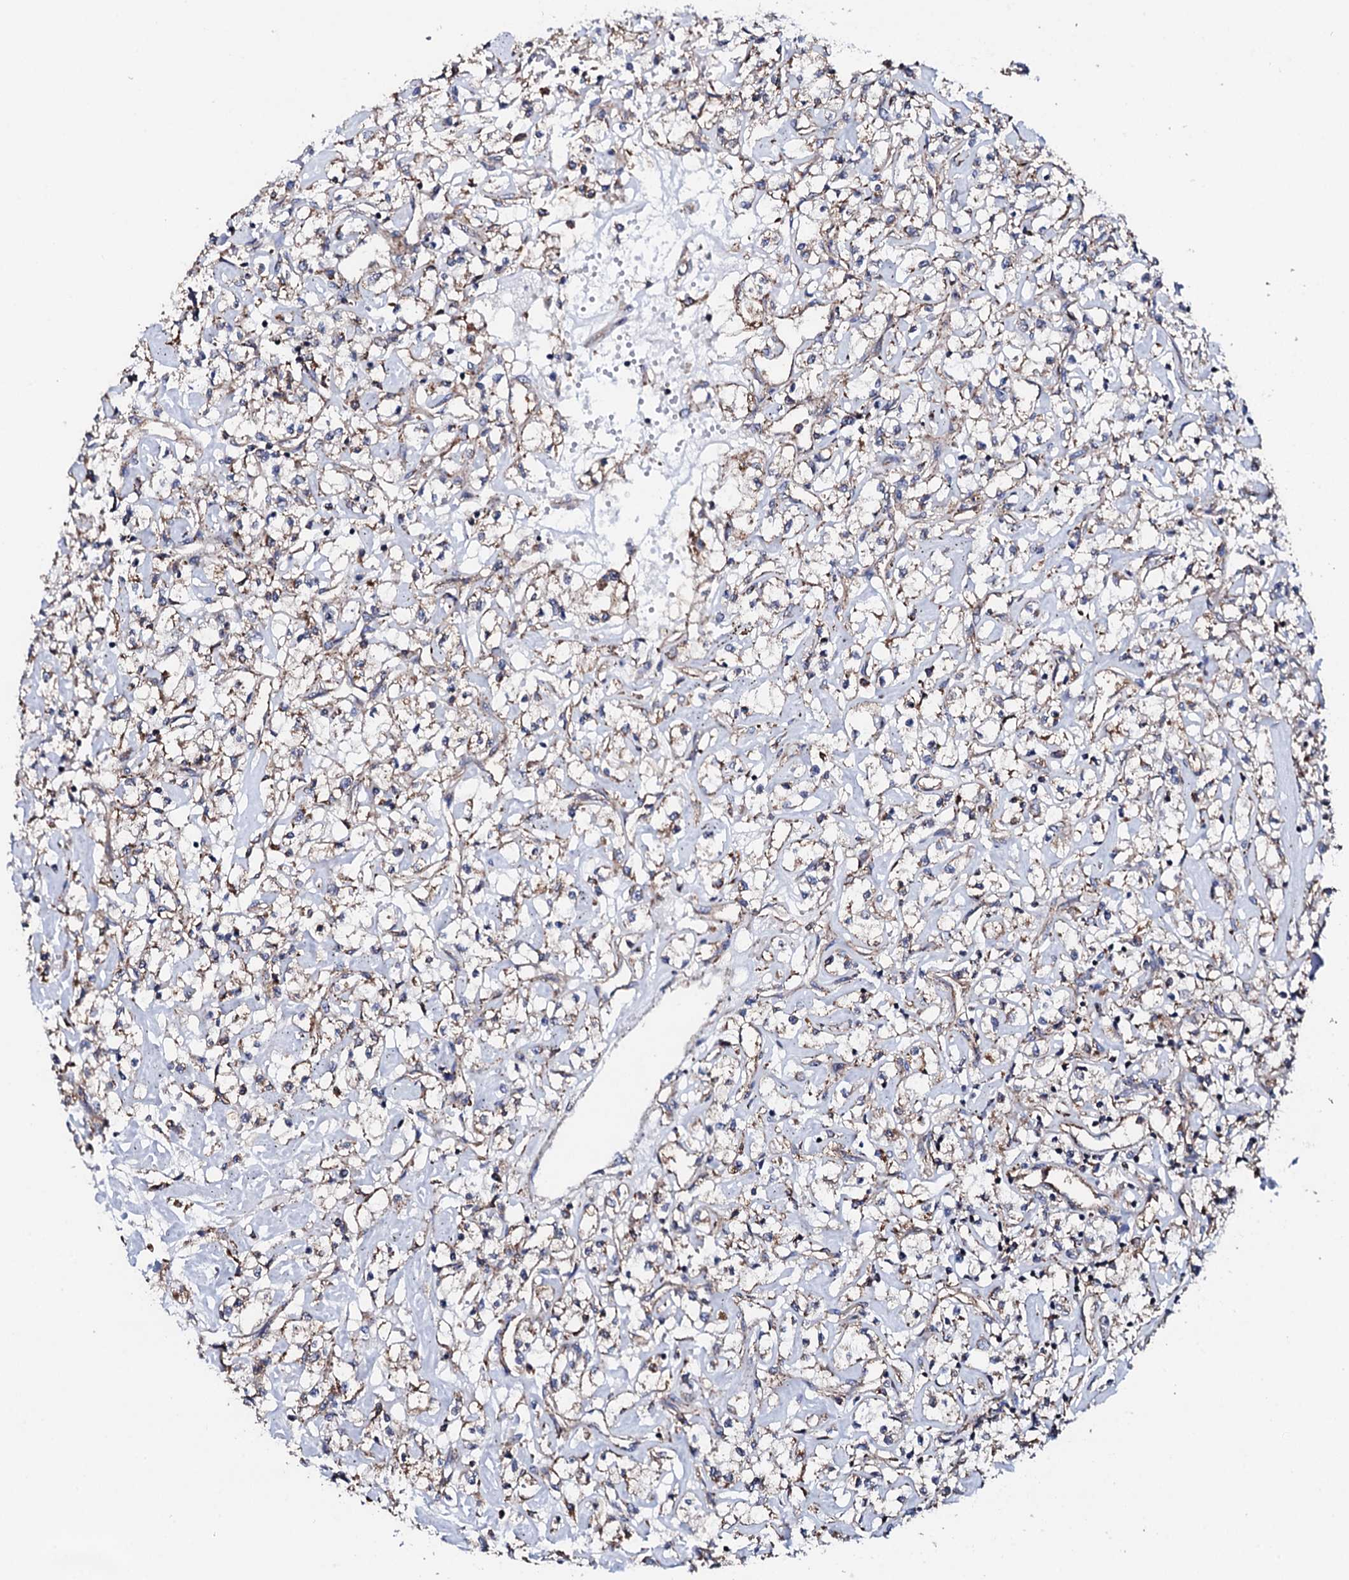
{"staining": {"intensity": "weak", "quantity": "25%-75%", "location": "cytoplasmic/membranous"}, "tissue": "renal cancer", "cell_type": "Tumor cells", "image_type": "cancer", "snomed": [{"axis": "morphology", "description": "Adenocarcinoma, NOS"}, {"axis": "topography", "description": "Kidney"}], "caption": "A high-resolution micrograph shows IHC staining of renal cancer (adenocarcinoma), which shows weak cytoplasmic/membranous expression in about 25%-75% of tumor cells.", "gene": "EDC3", "patient": {"sex": "female", "age": 59}}